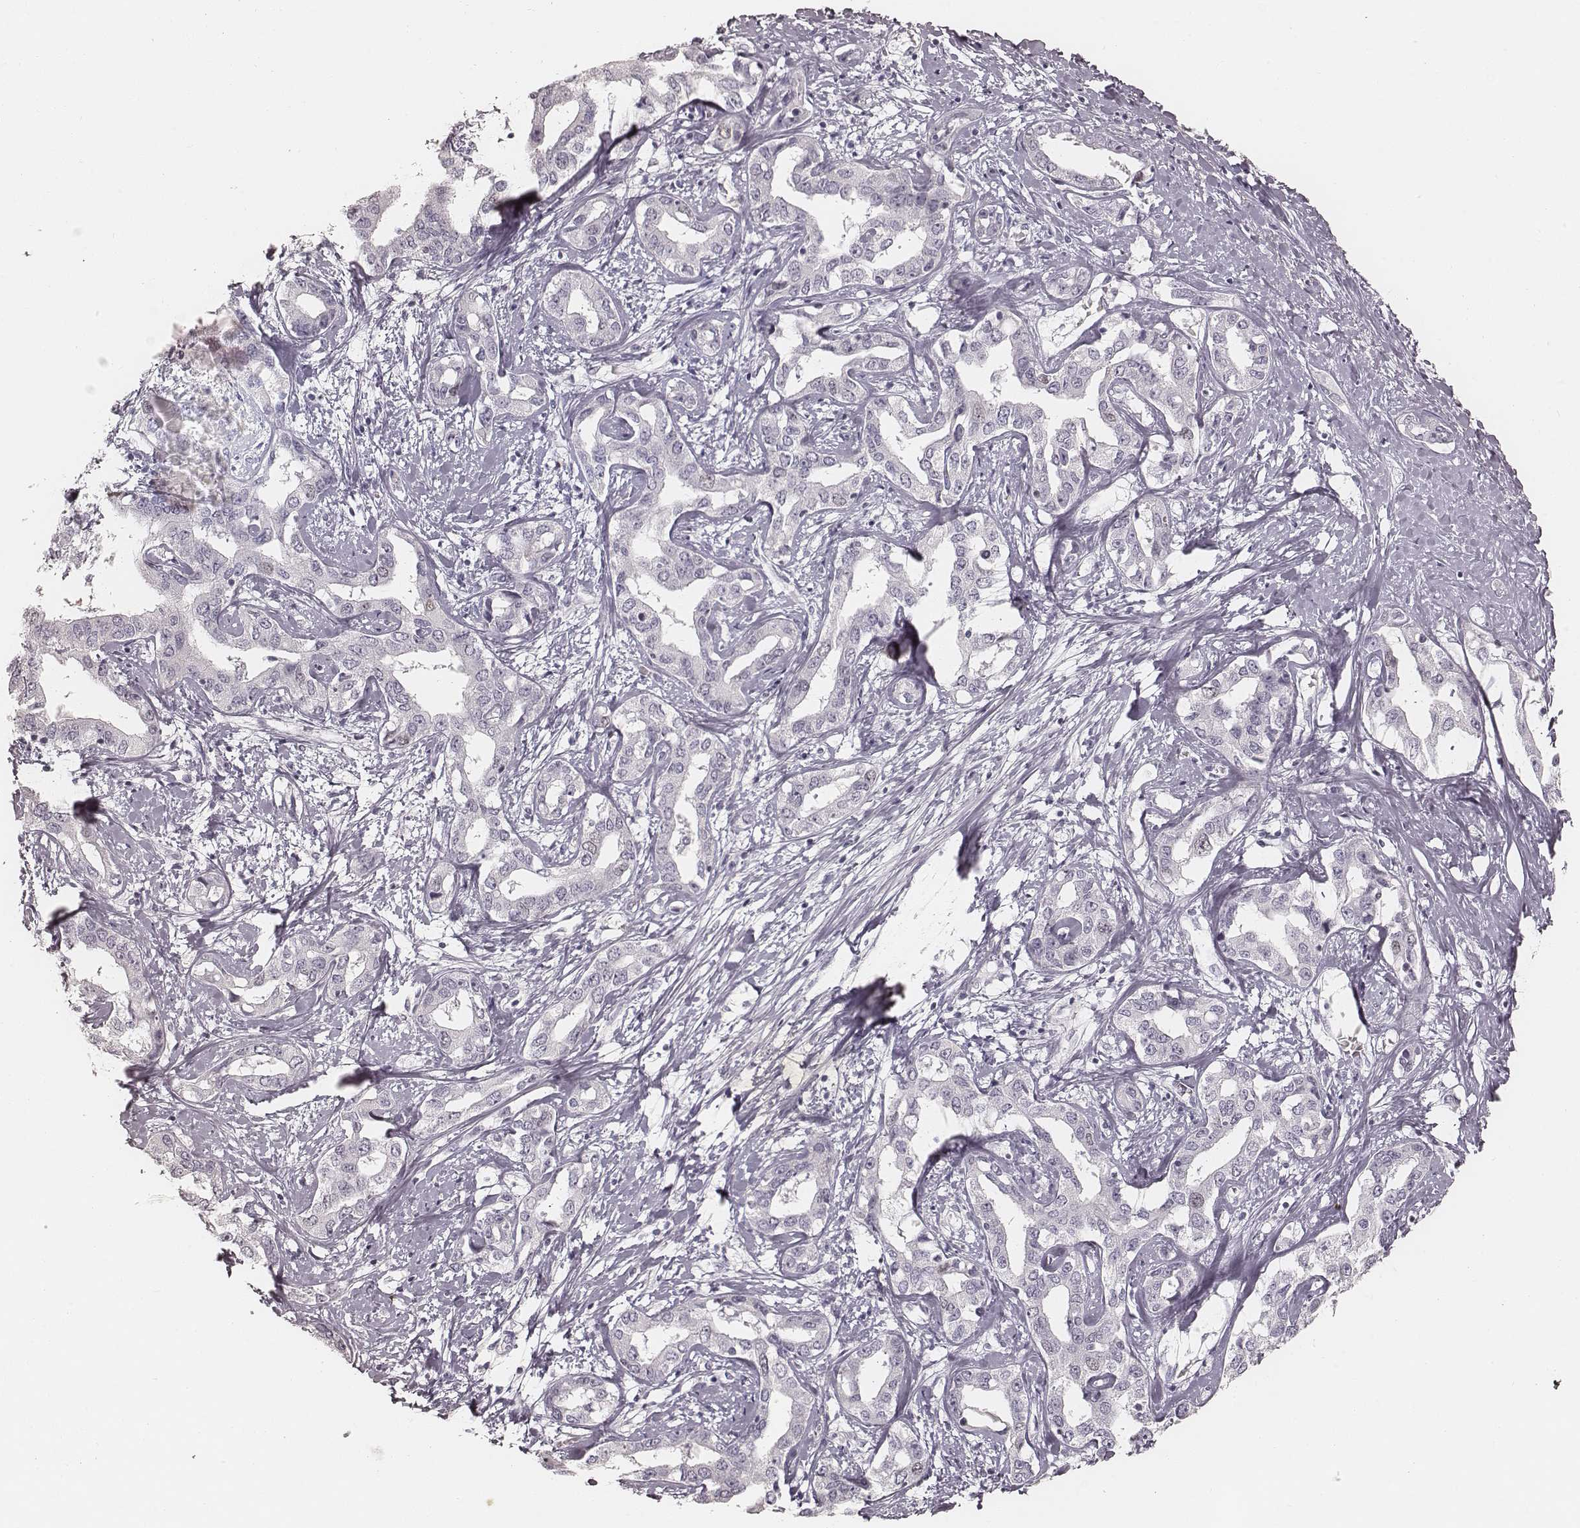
{"staining": {"intensity": "negative", "quantity": "none", "location": "none"}, "tissue": "liver cancer", "cell_type": "Tumor cells", "image_type": "cancer", "snomed": [{"axis": "morphology", "description": "Cholangiocarcinoma"}, {"axis": "topography", "description": "Liver"}], "caption": "Immunohistochemistry (IHC) photomicrograph of cholangiocarcinoma (liver) stained for a protein (brown), which shows no staining in tumor cells.", "gene": "TEX37", "patient": {"sex": "male", "age": 59}}